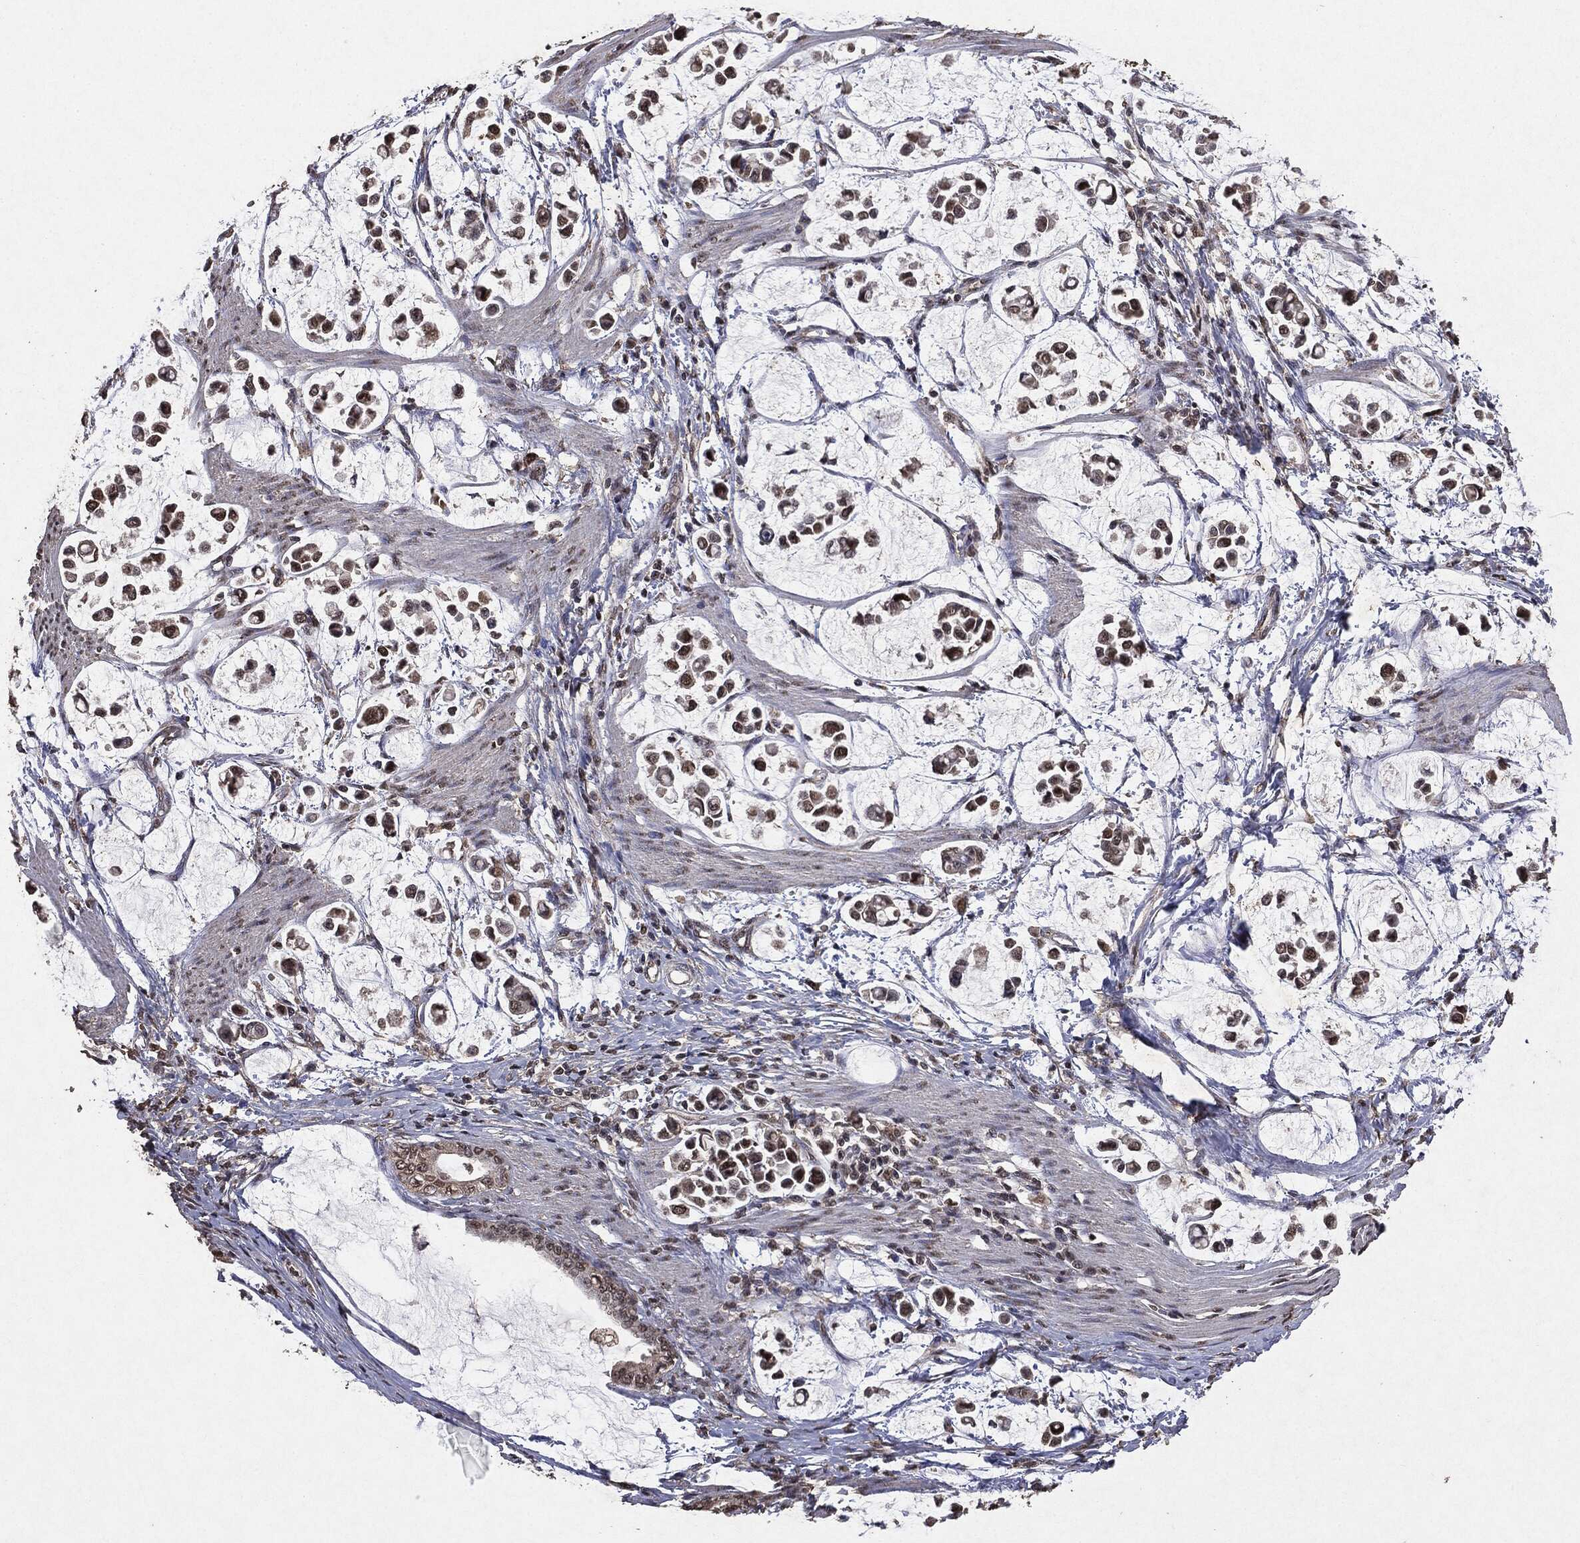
{"staining": {"intensity": "moderate", "quantity": ">75%", "location": "nuclear"}, "tissue": "stomach cancer", "cell_type": "Tumor cells", "image_type": "cancer", "snomed": [{"axis": "morphology", "description": "Adenocarcinoma, NOS"}, {"axis": "topography", "description": "Stomach"}], "caption": "This photomicrograph reveals IHC staining of human stomach cancer (adenocarcinoma), with medium moderate nuclear positivity in approximately >75% of tumor cells.", "gene": "RAD18", "patient": {"sex": "male", "age": 82}}